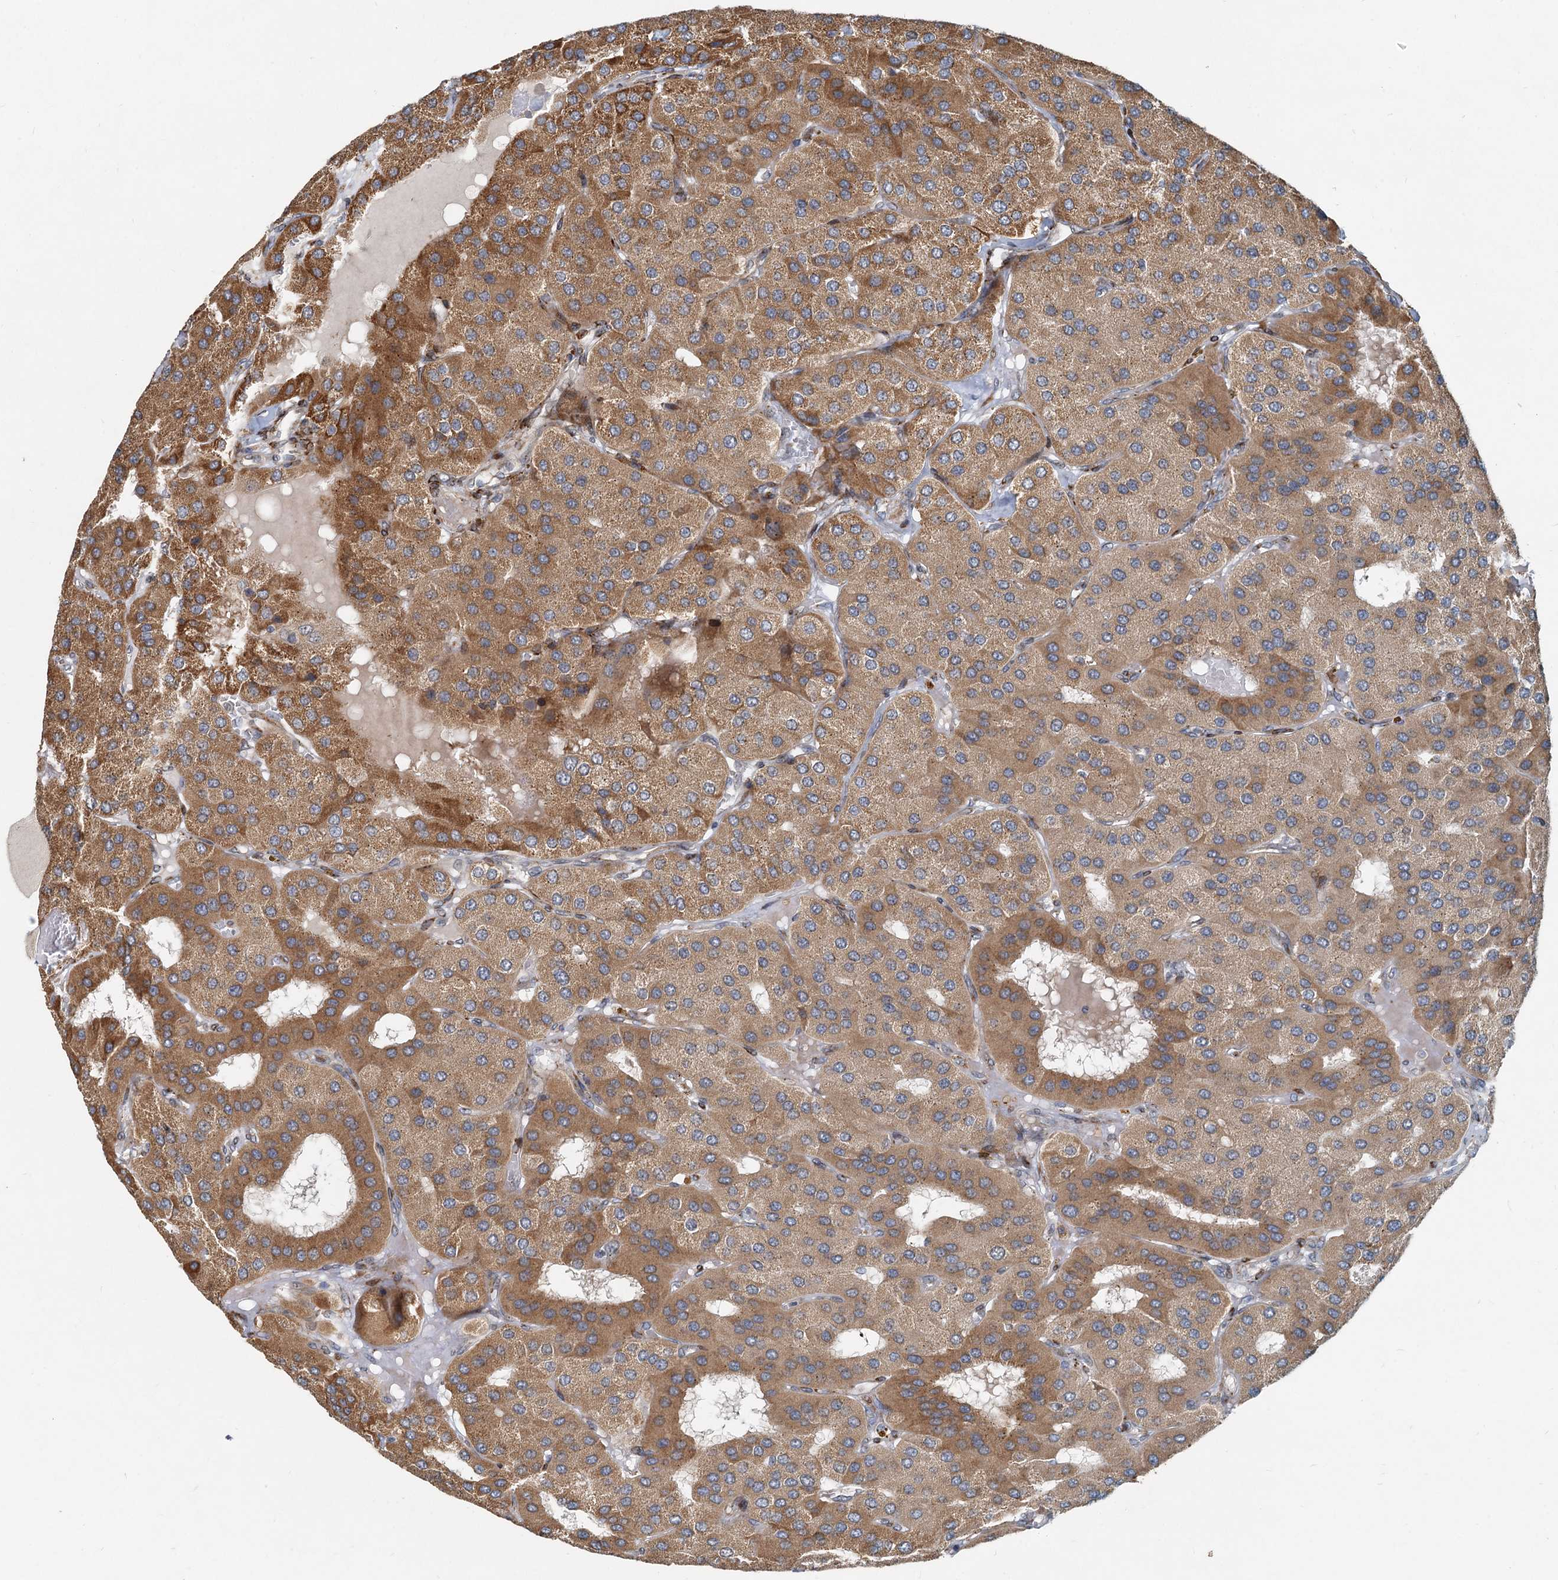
{"staining": {"intensity": "moderate", "quantity": ">75%", "location": "cytoplasmic/membranous"}, "tissue": "parathyroid gland", "cell_type": "Glandular cells", "image_type": "normal", "snomed": [{"axis": "morphology", "description": "Normal tissue, NOS"}, {"axis": "morphology", "description": "Adenoma, NOS"}, {"axis": "topography", "description": "Parathyroid gland"}], "caption": "Protein analysis of unremarkable parathyroid gland shows moderate cytoplasmic/membranous positivity in approximately >75% of glandular cells. Using DAB (brown) and hematoxylin (blue) stains, captured at high magnification using brightfield microscopy.", "gene": "CEP68", "patient": {"sex": "female", "age": 86}}